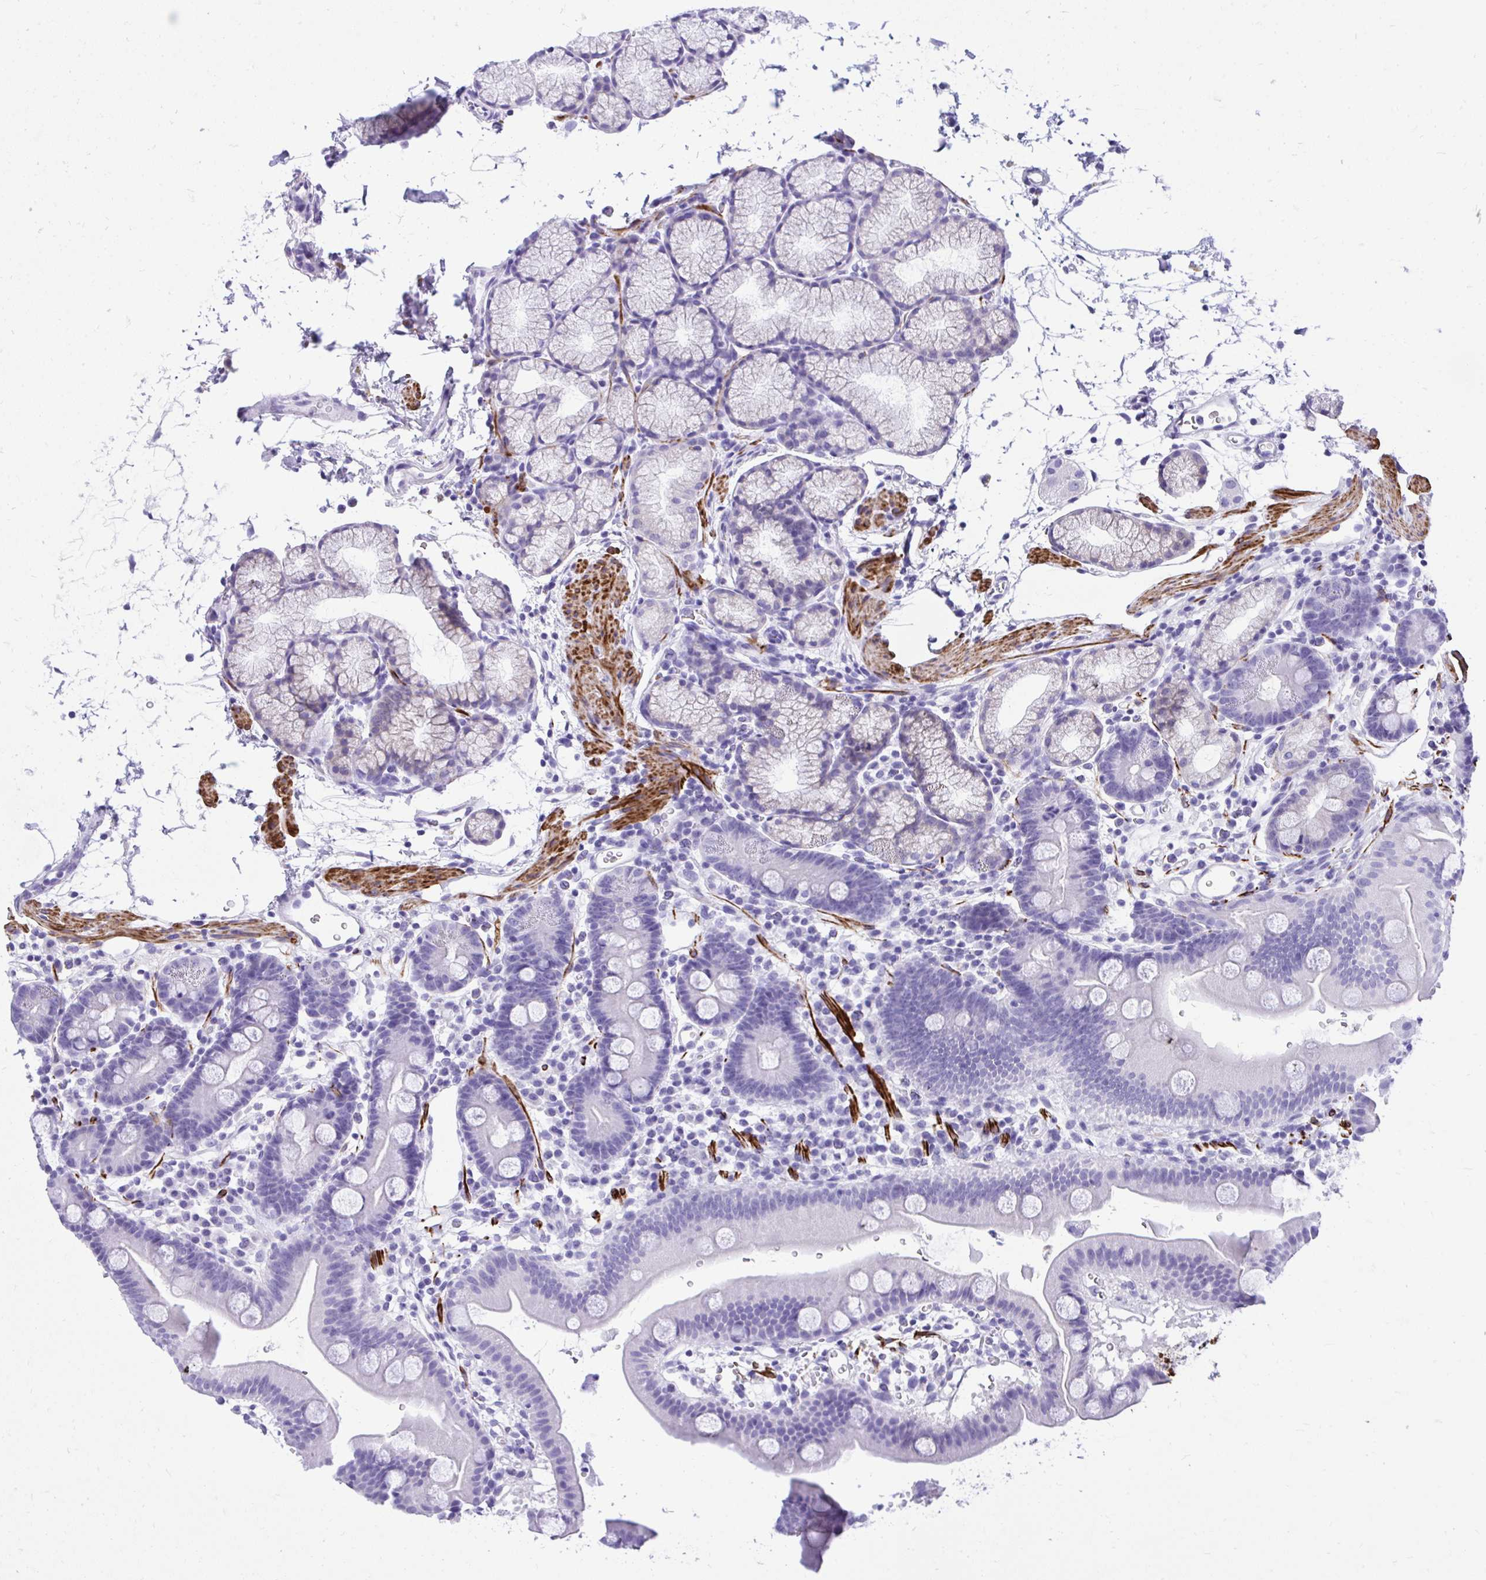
{"staining": {"intensity": "negative", "quantity": "none", "location": "none"}, "tissue": "duodenum", "cell_type": "Glandular cells", "image_type": "normal", "snomed": [{"axis": "morphology", "description": "Normal tissue, NOS"}, {"axis": "topography", "description": "Duodenum"}], "caption": "IHC micrograph of normal duodenum: human duodenum stained with DAB (3,3'-diaminobenzidine) demonstrates no significant protein expression in glandular cells. (IHC, brightfield microscopy, high magnification).", "gene": "KCNN4", "patient": {"sex": "male", "age": 59}}